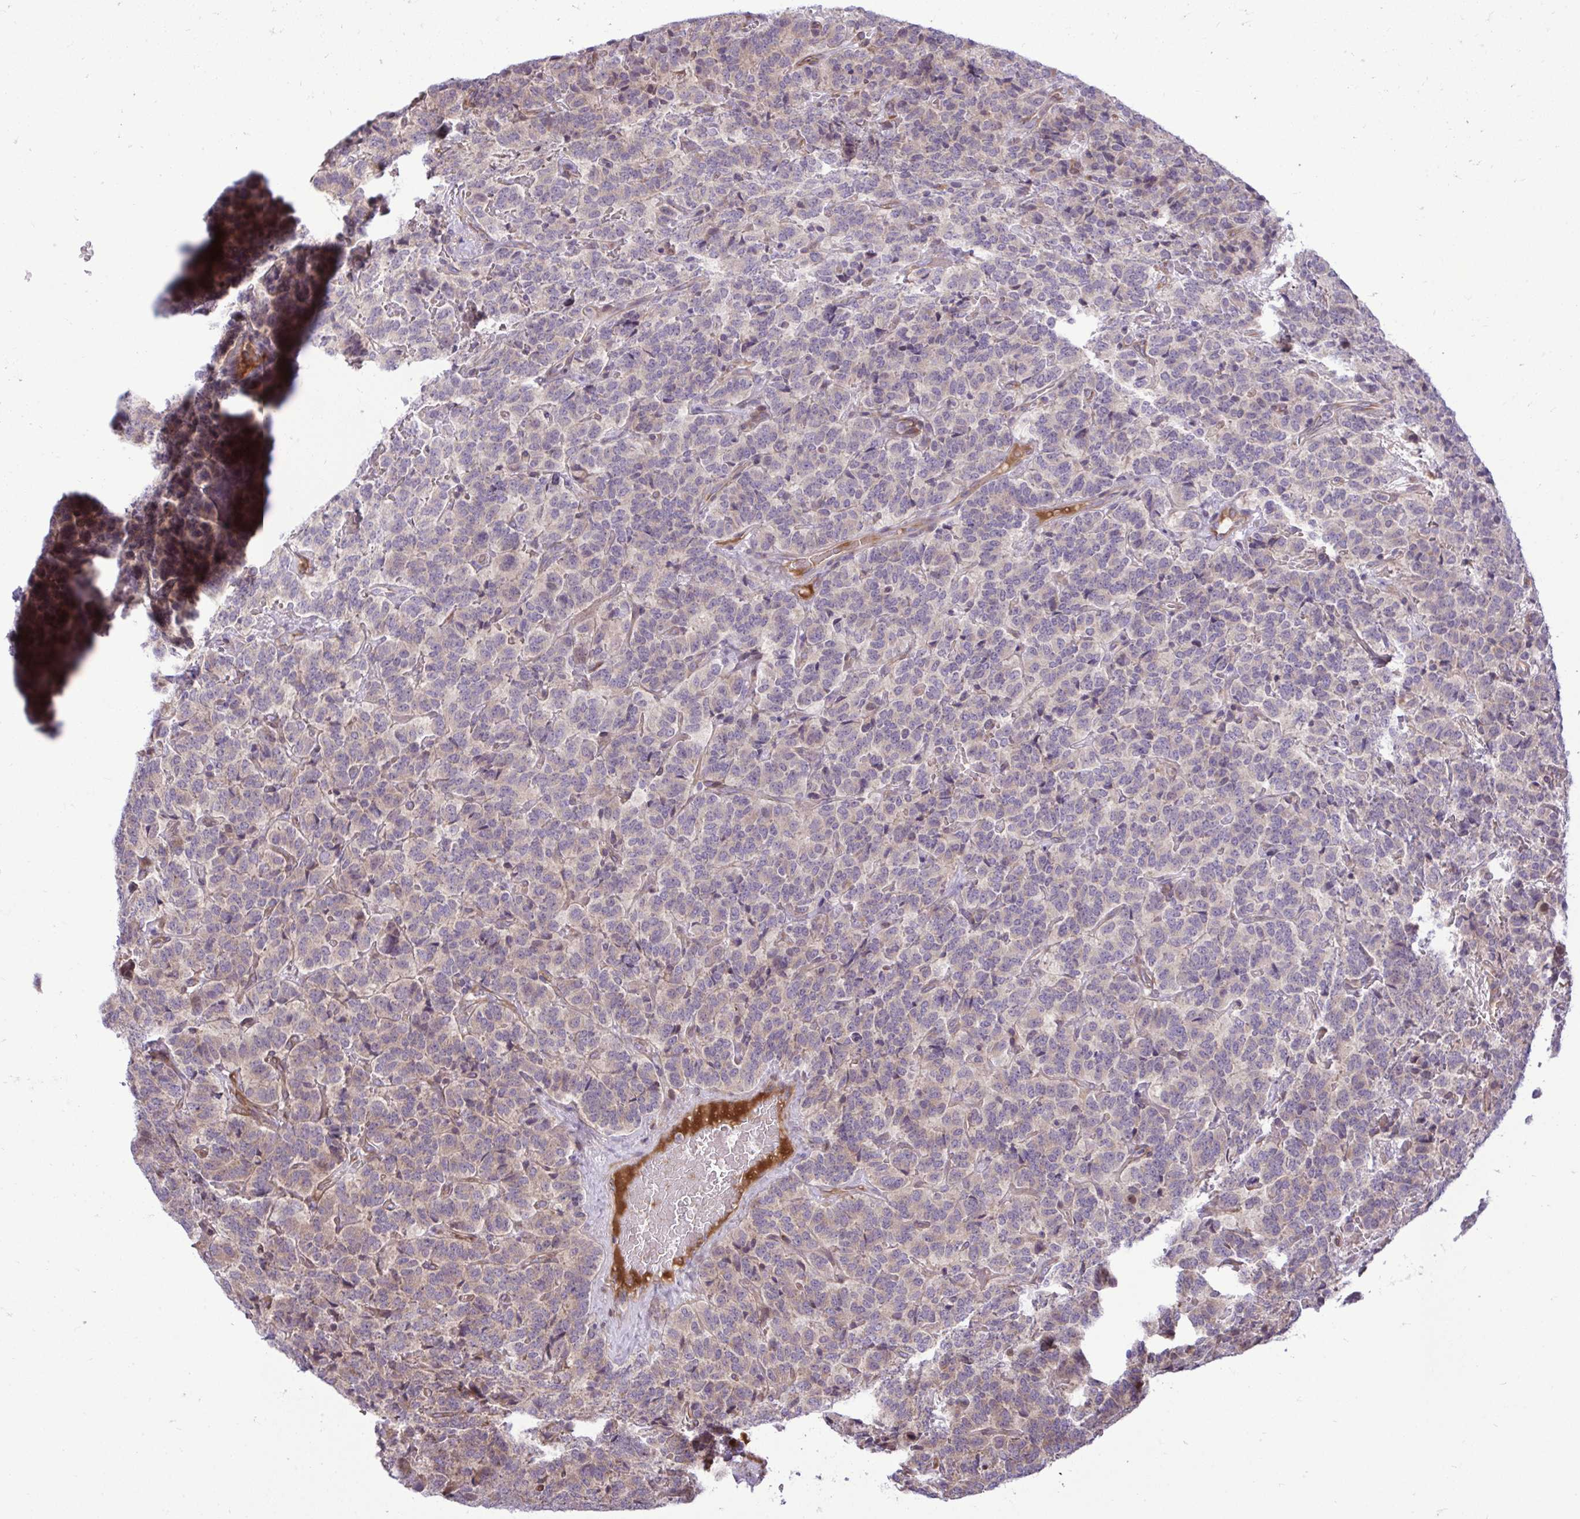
{"staining": {"intensity": "weak", "quantity": "<25%", "location": "cytoplasmic/membranous"}, "tissue": "carcinoid", "cell_type": "Tumor cells", "image_type": "cancer", "snomed": [{"axis": "morphology", "description": "Carcinoid, malignant, NOS"}, {"axis": "topography", "description": "Pancreas"}], "caption": "Immunohistochemistry (IHC) photomicrograph of carcinoid stained for a protein (brown), which reveals no positivity in tumor cells. The staining is performed using DAB brown chromogen with nuclei counter-stained in using hematoxylin.", "gene": "ZSCAN9", "patient": {"sex": "male", "age": 36}}